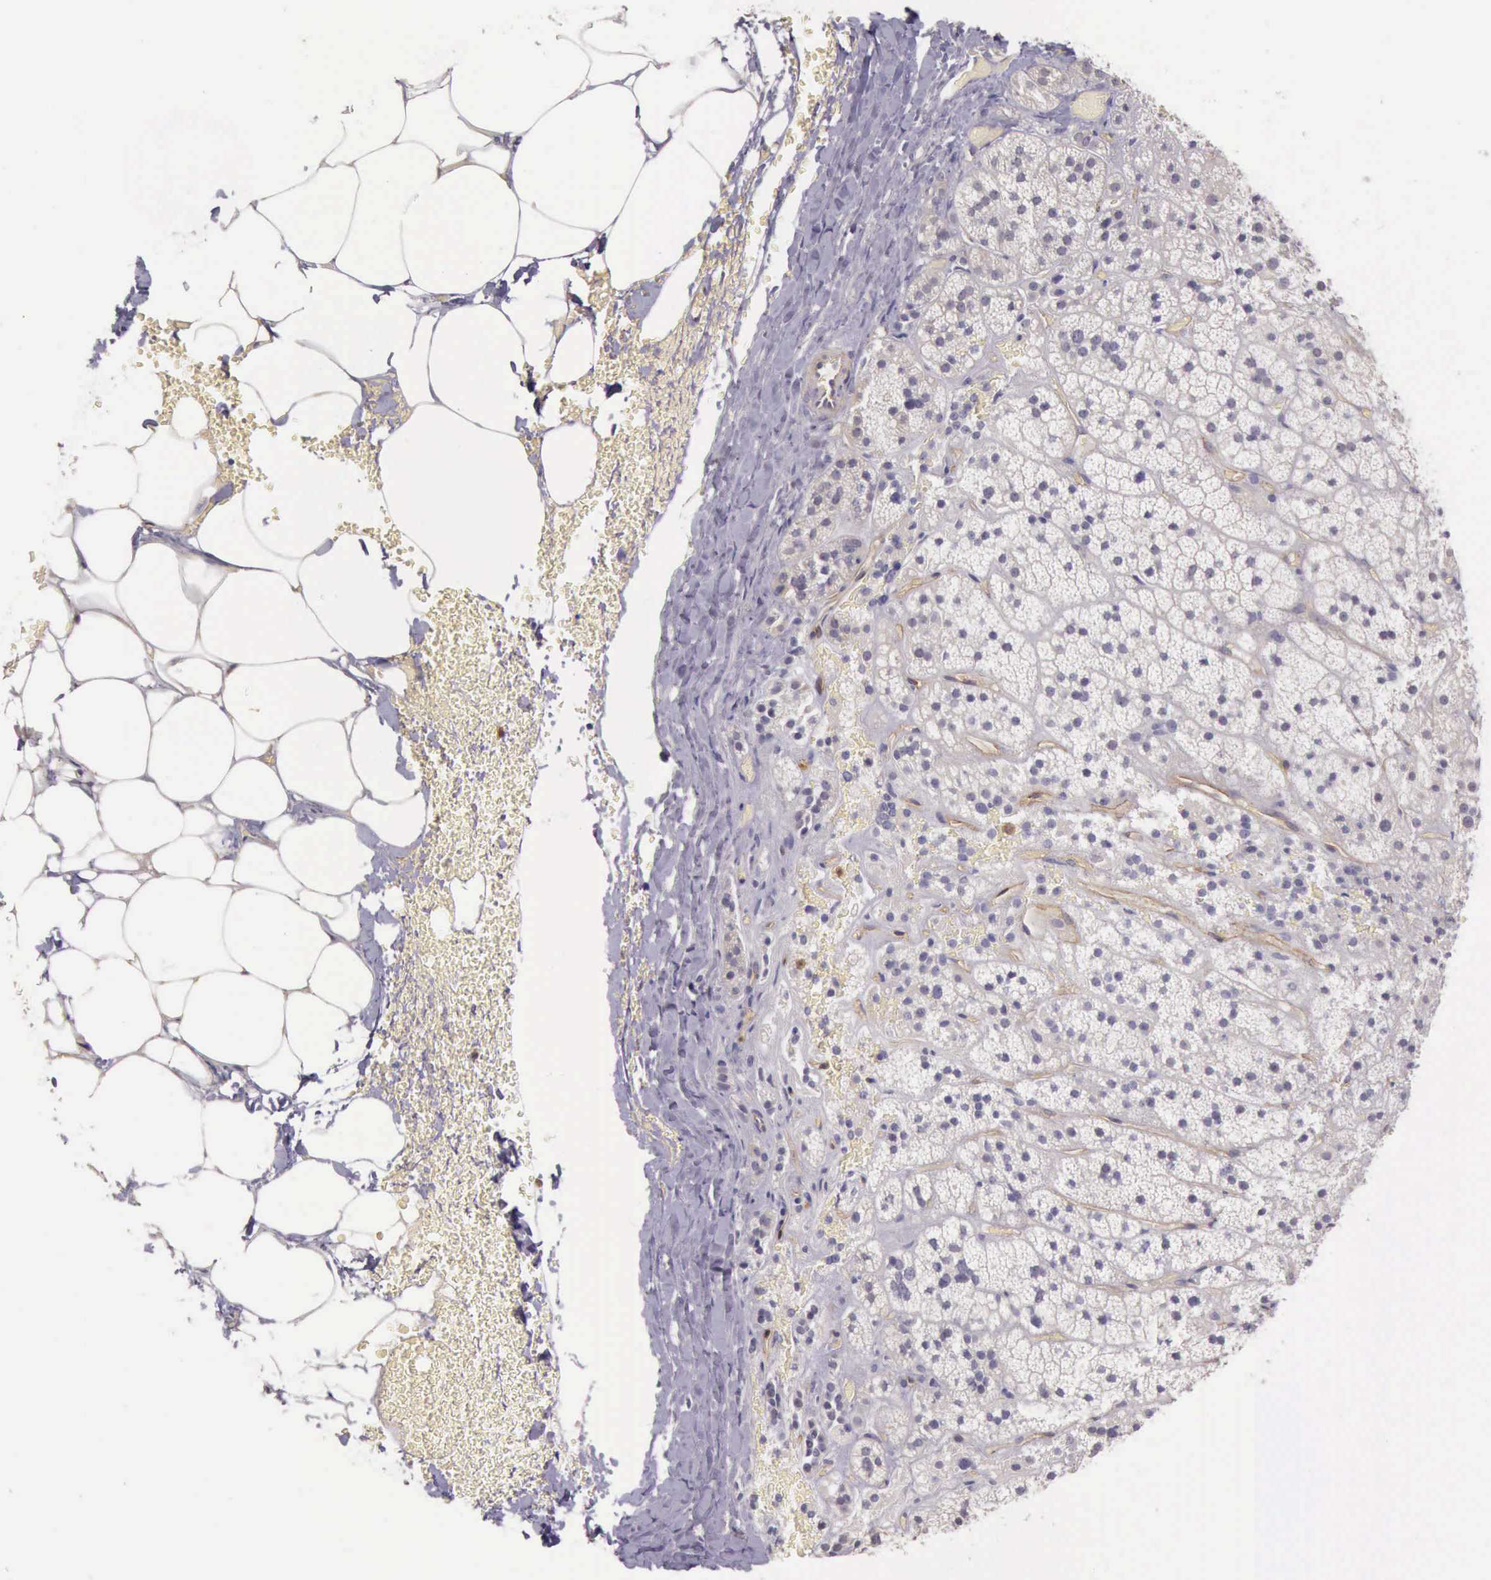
{"staining": {"intensity": "weak", "quantity": "<25%", "location": "cytoplasmic/membranous"}, "tissue": "adrenal gland", "cell_type": "Glandular cells", "image_type": "normal", "snomed": [{"axis": "morphology", "description": "Normal tissue, NOS"}, {"axis": "topography", "description": "Adrenal gland"}], "caption": "Histopathology image shows no significant protein staining in glandular cells of unremarkable adrenal gland. (IHC, brightfield microscopy, high magnification).", "gene": "TCEANC", "patient": {"sex": "male", "age": 57}}